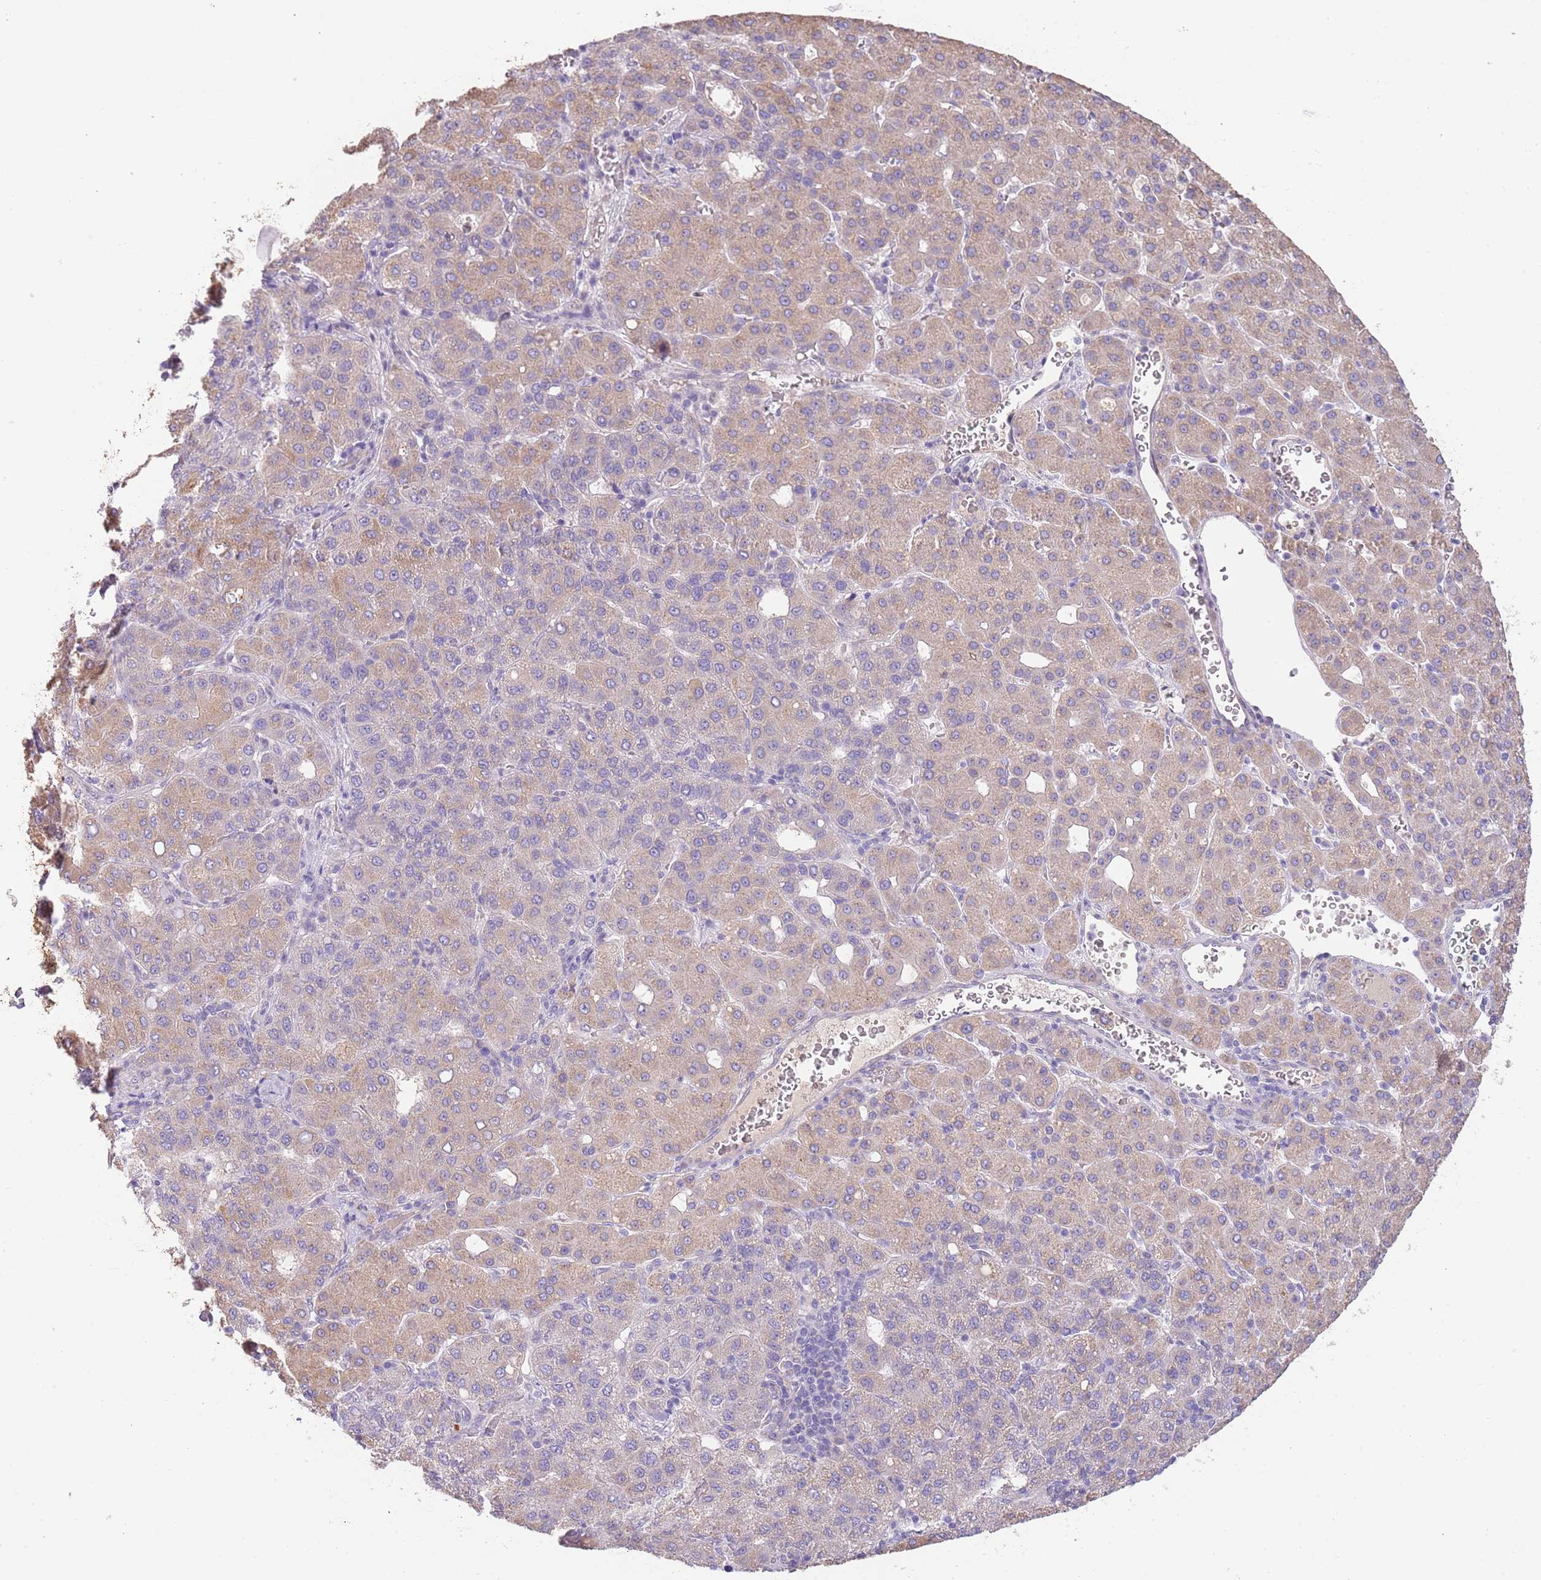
{"staining": {"intensity": "weak", "quantity": "25%-75%", "location": "cytoplasmic/membranous"}, "tissue": "liver cancer", "cell_type": "Tumor cells", "image_type": "cancer", "snomed": [{"axis": "morphology", "description": "Carcinoma, Hepatocellular, NOS"}, {"axis": "topography", "description": "Liver"}], "caption": "Weak cytoplasmic/membranous positivity for a protein is present in about 25%-75% of tumor cells of liver hepatocellular carcinoma using IHC.", "gene": "AP1S2", "patient": {"sex": "male", "age": 65}}